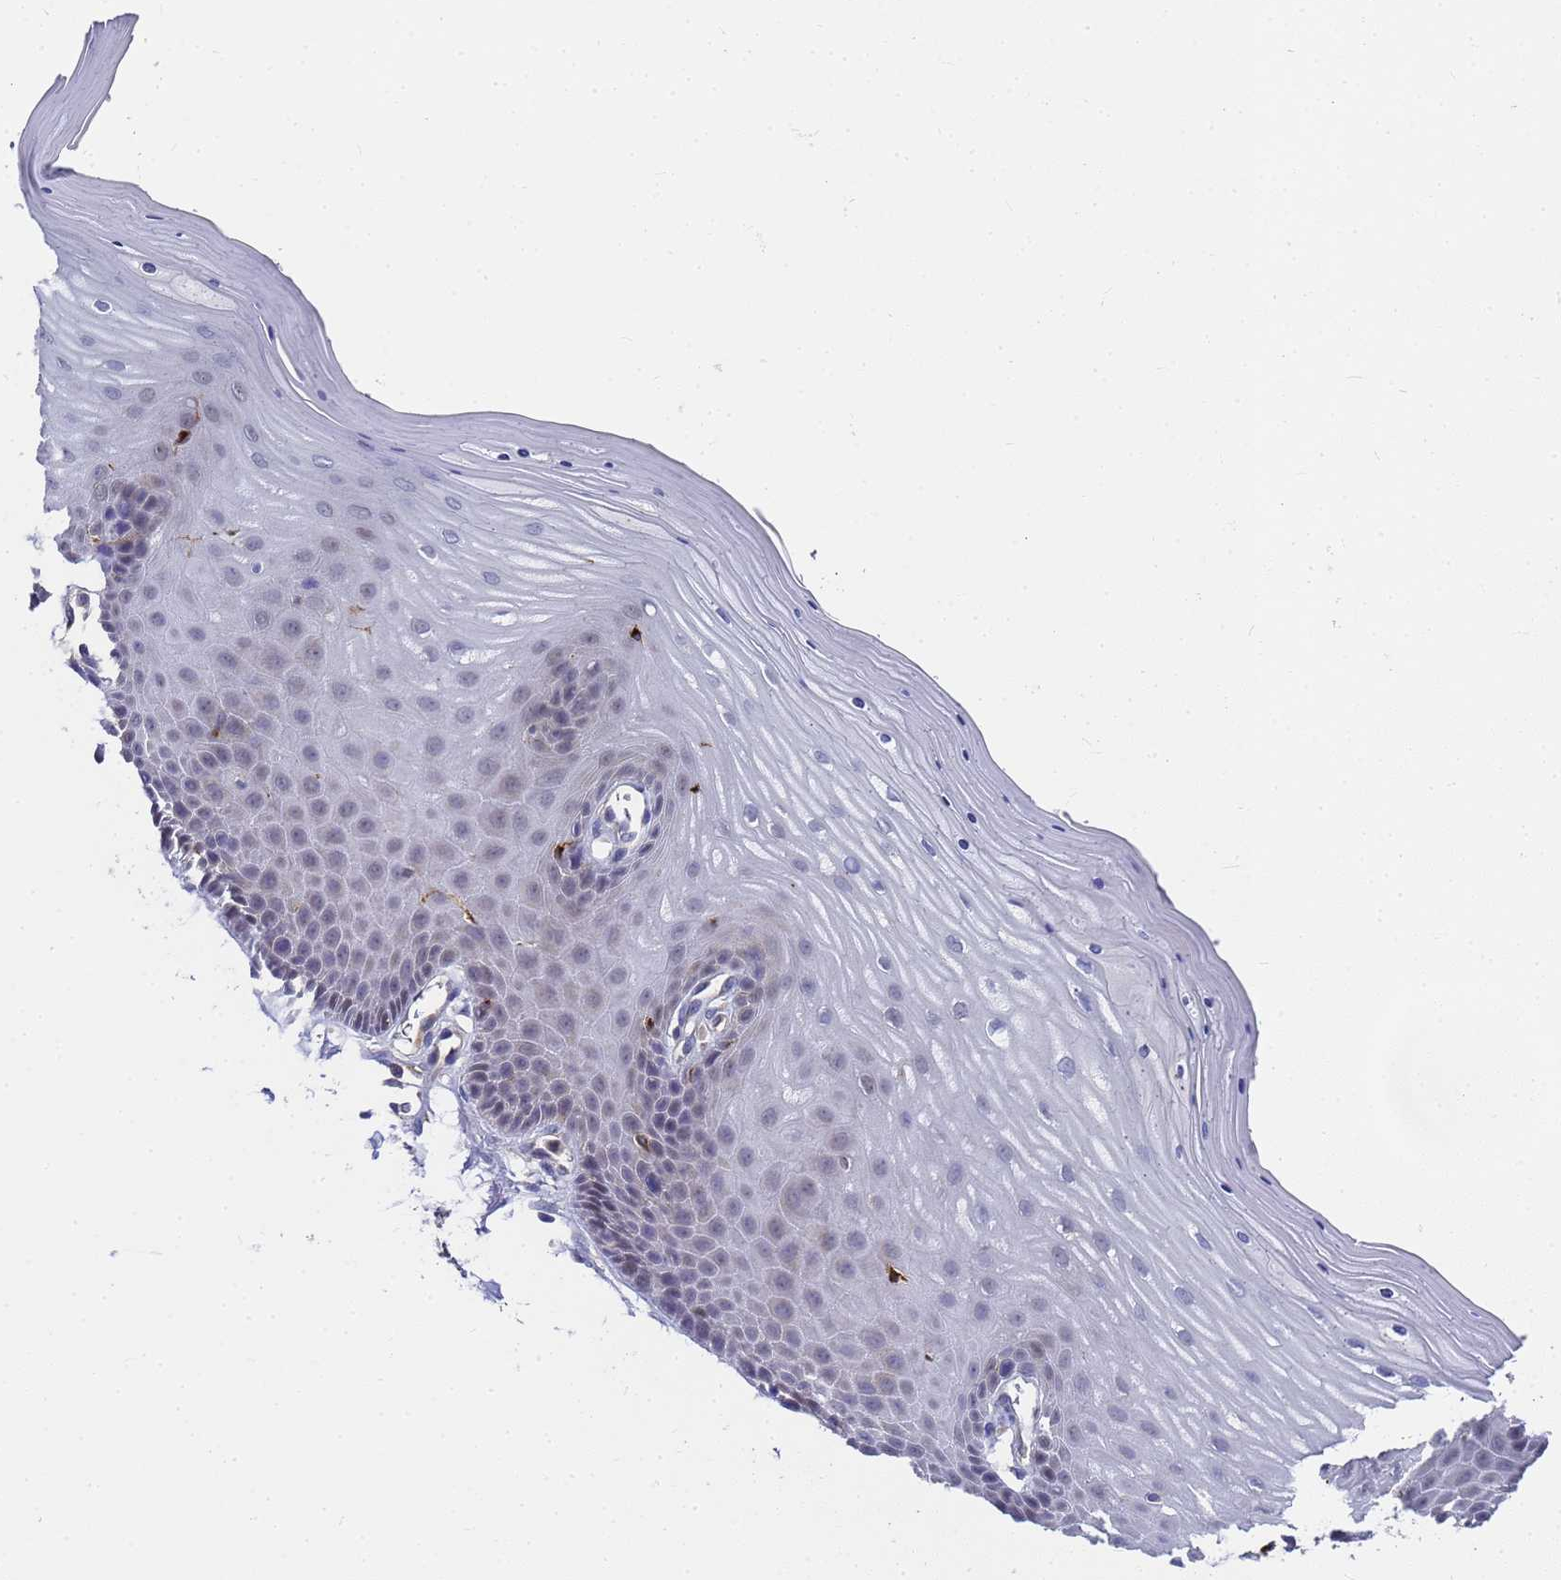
{"staining": {"intensity": "moderate", "quantity": "<25%", "location": "cytoplasmic/membranous"}, "tissue": "cervix", "cell_type": "Glandular cells", "image_type": "normal", "snomed": [{"axis": "morphology", "description": "Normal tissue, NOS"}, {"axis": "topography", "description": "Cervix"}], "caption": "IHC micrograph of benign cervix: cervix stained using IHC shows low levels of moderate protein expression localized specifically in the cytoplasmic/membranous of glandular cells, appearing as a cytoplasmic/membranous brown color.", "gene": "SLC35E2B", "patient": {"sex": "female", "age": 55}}